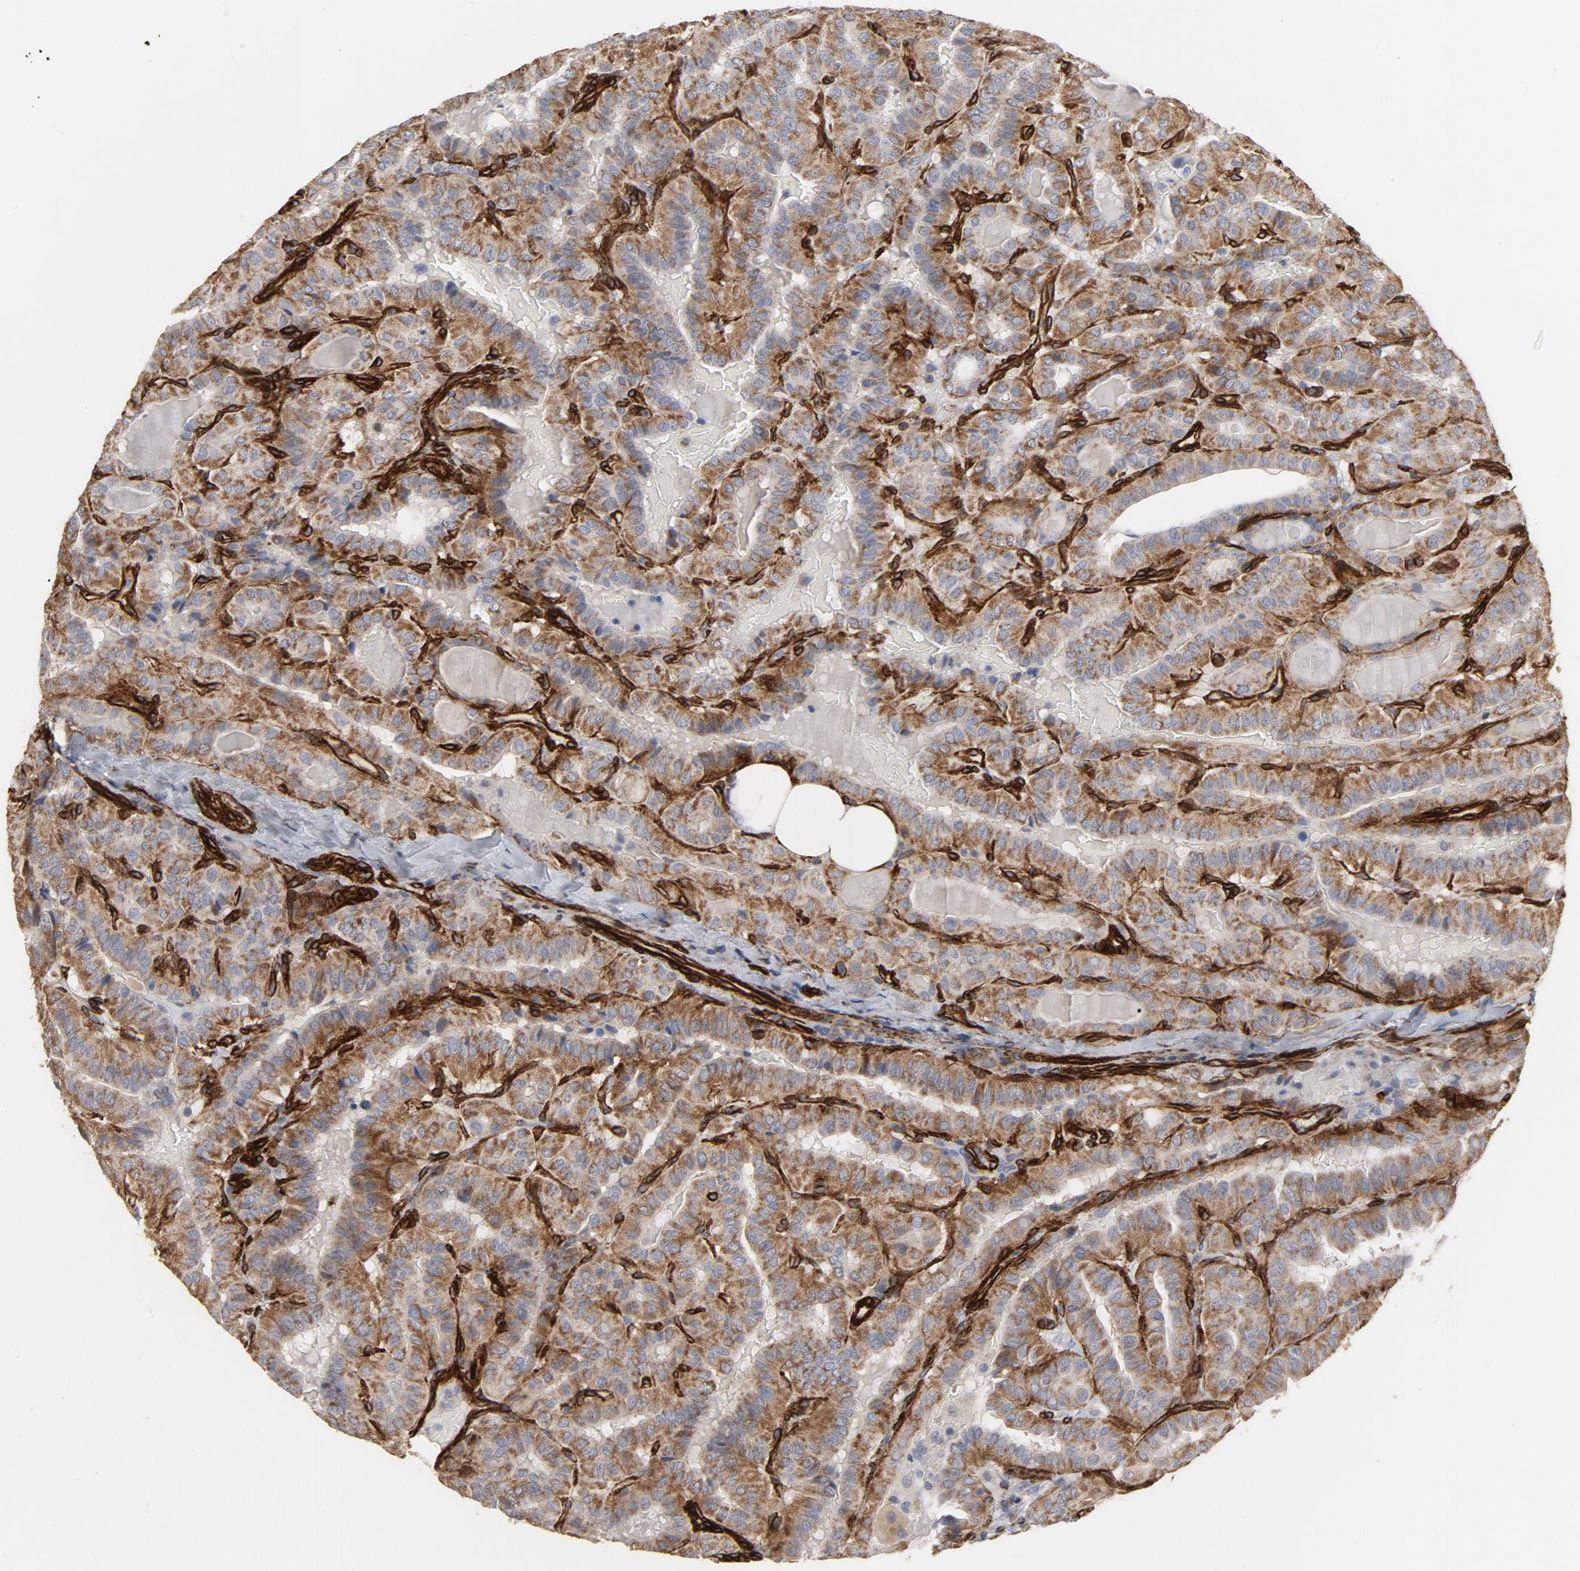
{"staining": {"intensity": "strong", "quantity": ">75%", "location": "cytoplasmic/membranous"}, "tissue": "thyroid cancer", "cell_type": "Tumor cells", "image_type": "cancer", "snomed": [{"axis": "morphology", "description": "Papillary adenocarcinoma, NOS"}, {"axis": "topography", "description": "Thyroid gland"}], "caption": "Immunohistochemistry of thyroid cancer (papillary adenocarcinoma) displays high levels of strong cytoplasmic/membranous staining in about >75% of tumor cells. The staining is performed using DAB (3,3'-diaminobenzidine) brown chromogen to label protein expression. The nuclei are counter-stained blue using hematoxylin.", "gene": "GNG2", "patient": {"sex": "male", "age": 77}}